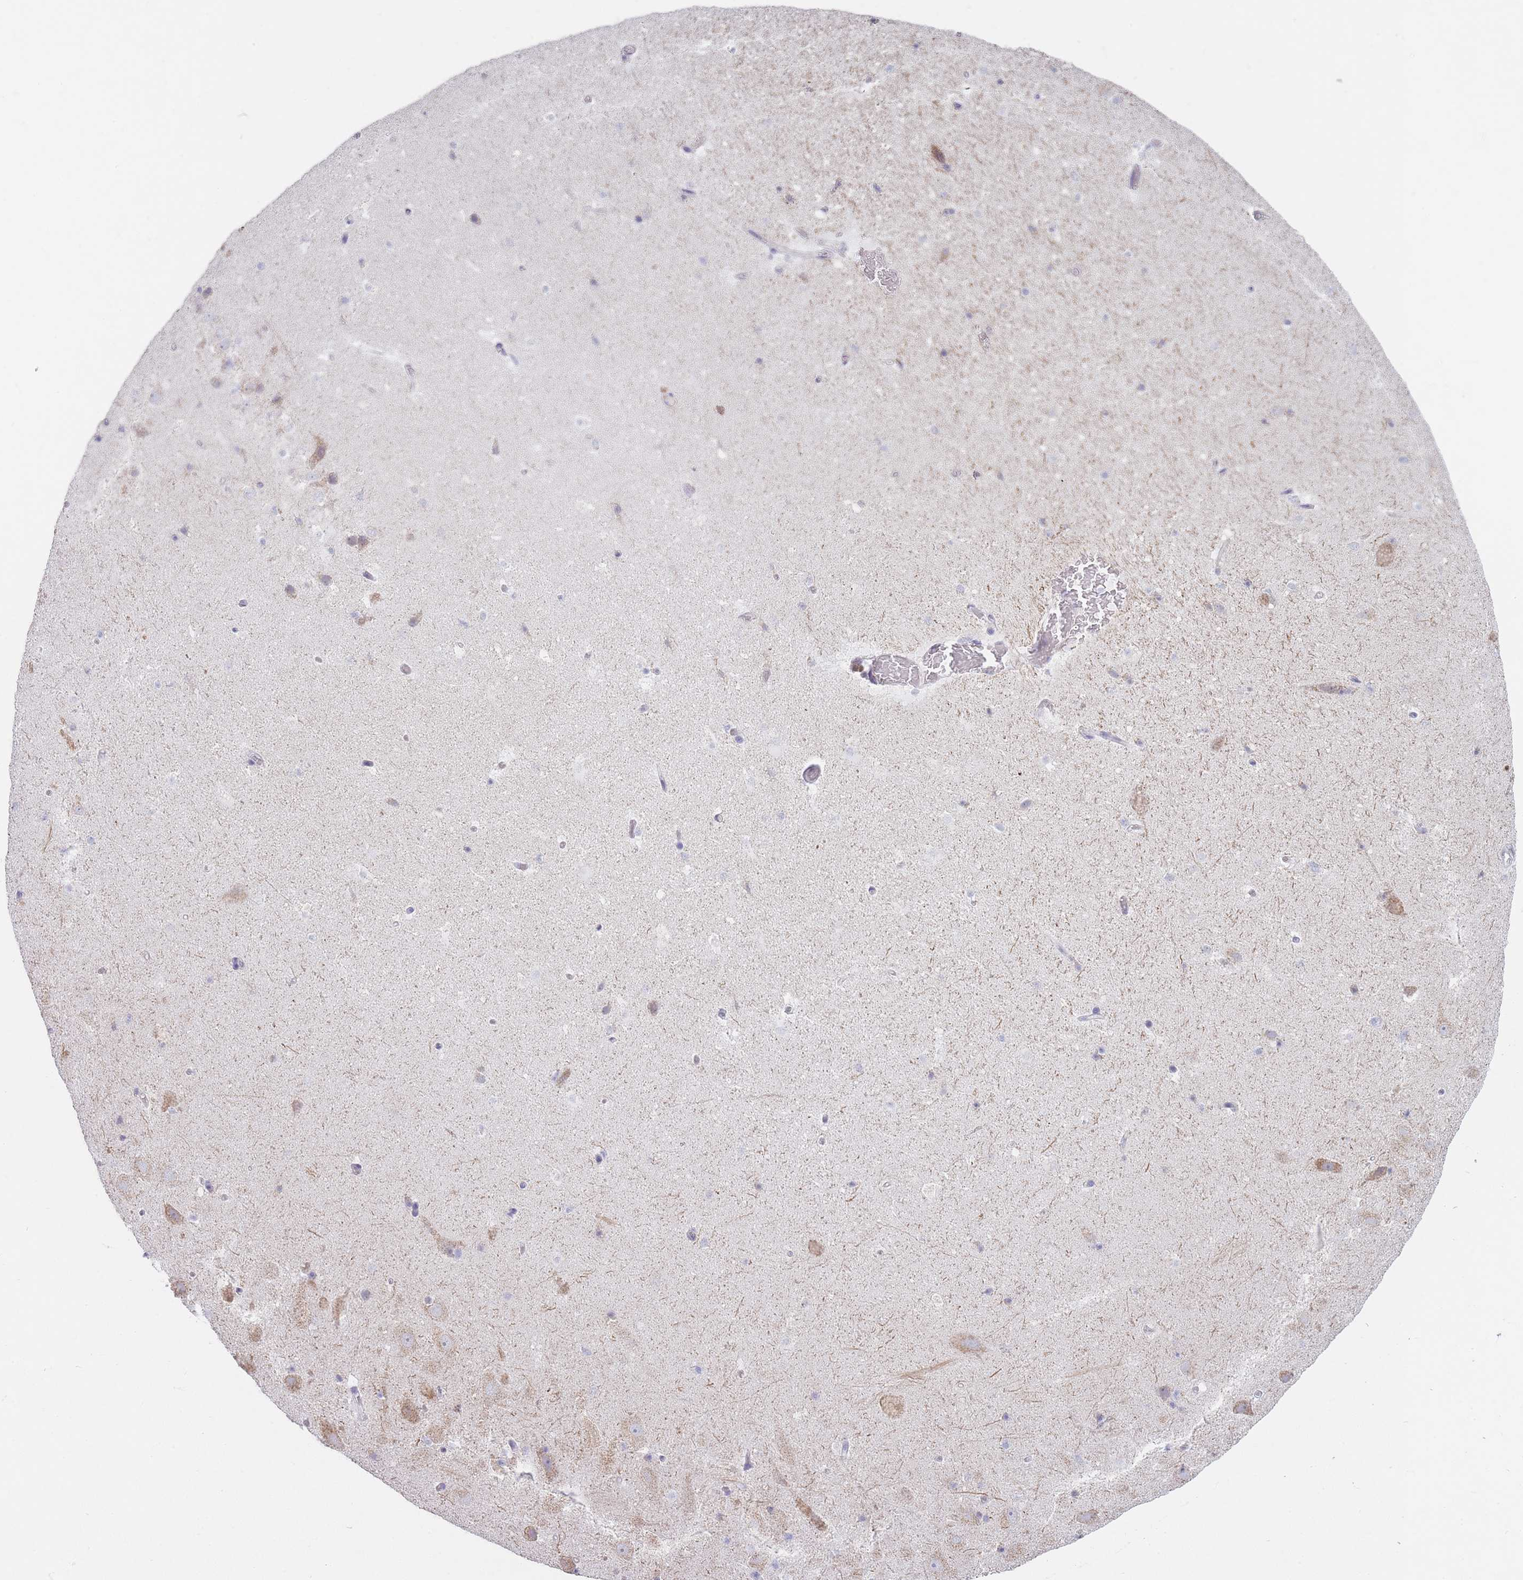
{"staining": {"intensity": "negative", "quantity": "none", "location": "none"}, "tissue": "hippocampus", "cell_type": "Glial cells", "image_type": "normal", "snomed": [{"axis": "morphology", "description": "Normal tissue, NOS"}, {"axis": "topography", "description": "Hippocampus"}], "caption": "A high-resolution micrograph shows immunohistochemistry staining of benign hippocampus, which exhibits no significant staining in glial cells. The staining is performed using DAB brown chromogen with nuclei counter-stained in using hematoxylin.", "gene": "MRPS14", "patient": {"sex": "male", "age": 37}}